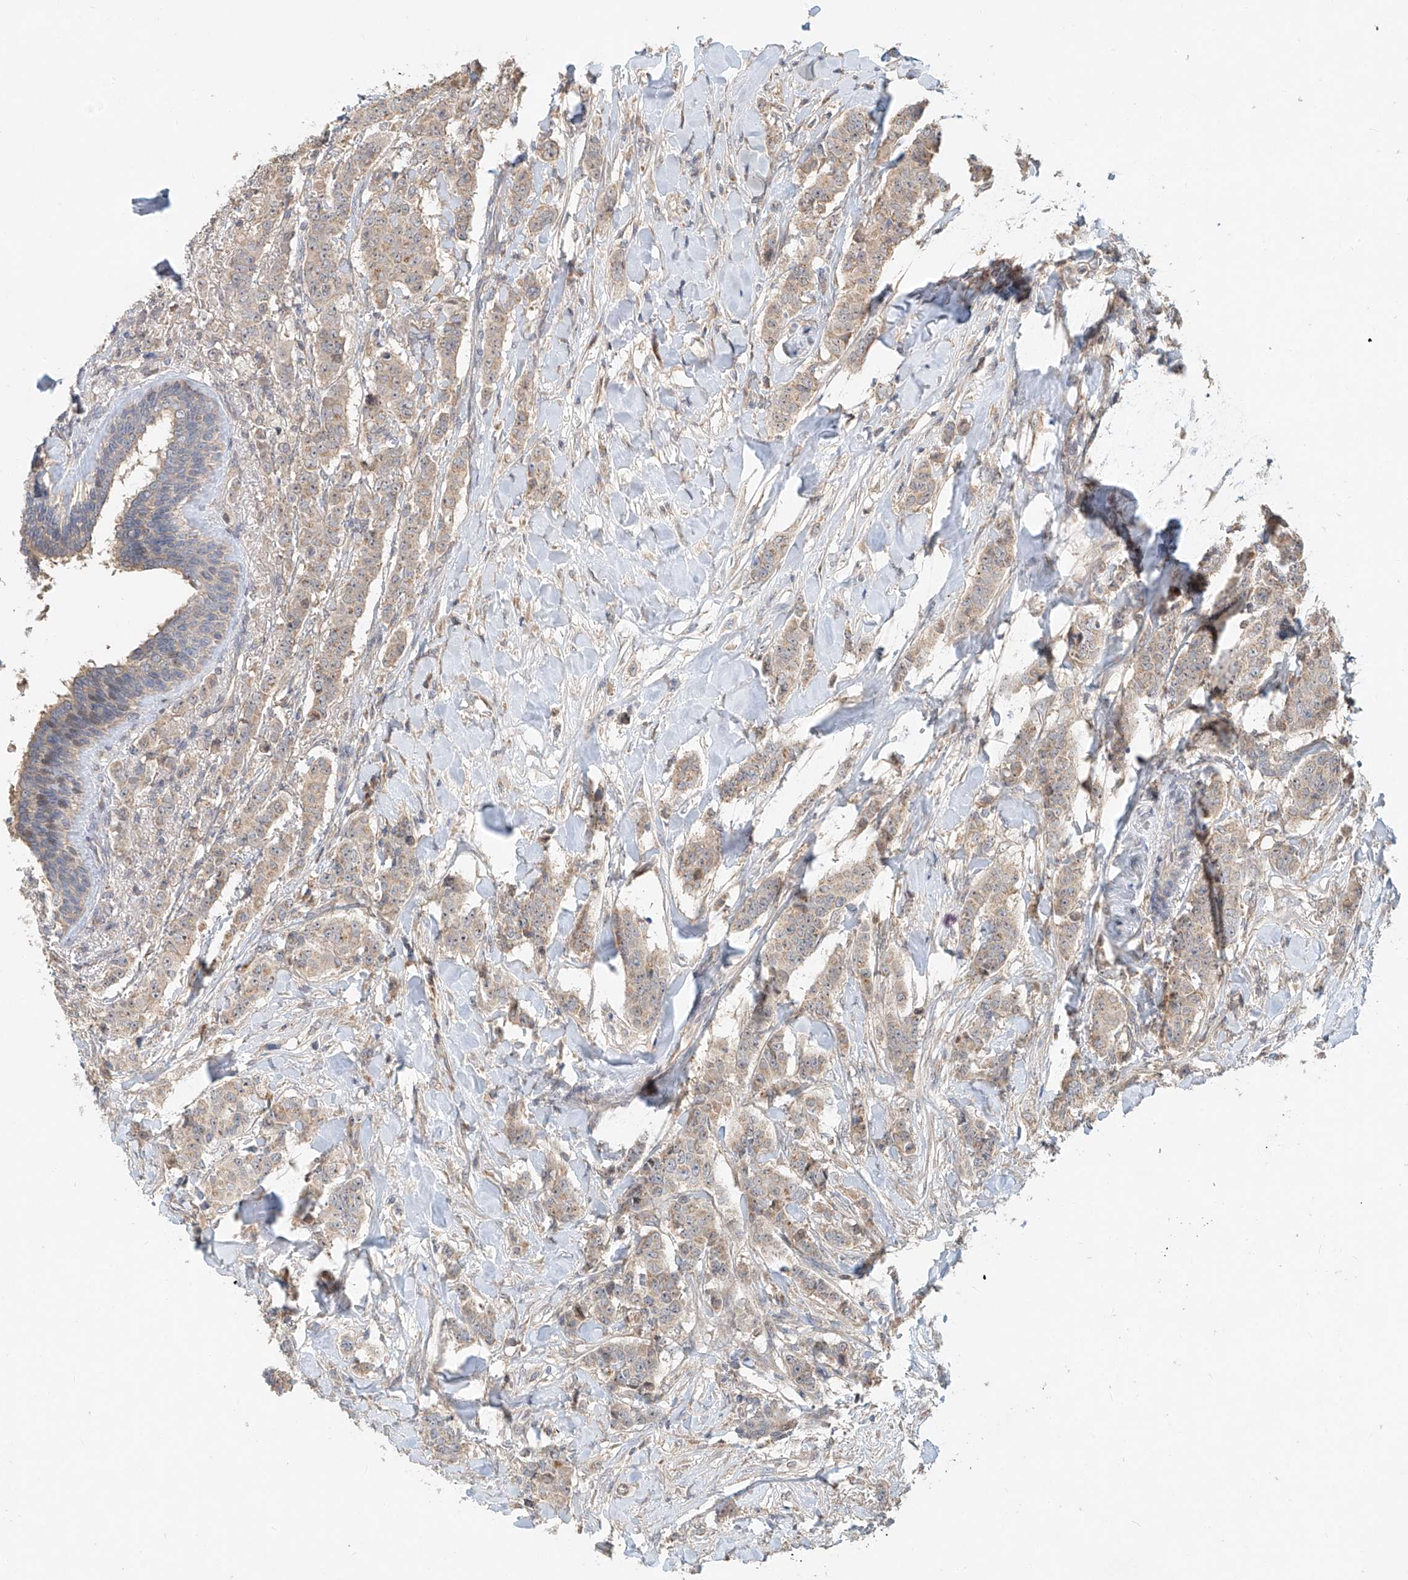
{"staining": {"intensity": "negative", "quantity": "none", "location": "none"}, "tissue": "breast cancer", "cell_type": "Tumor cells", "image_type": "cancer", "snomed": [{"axis": "morphology", "description": "Duct carcinoma"}, {"axis": "topography", "description": "Breast"}], "caption": "Immunohistochemistry (IHC) of breast cancer (intraductal carcinoma) demonstrates no positivity in tumor cells.", "gene": "TMEM61", "patient": {"sex": "female", "age": 40}}